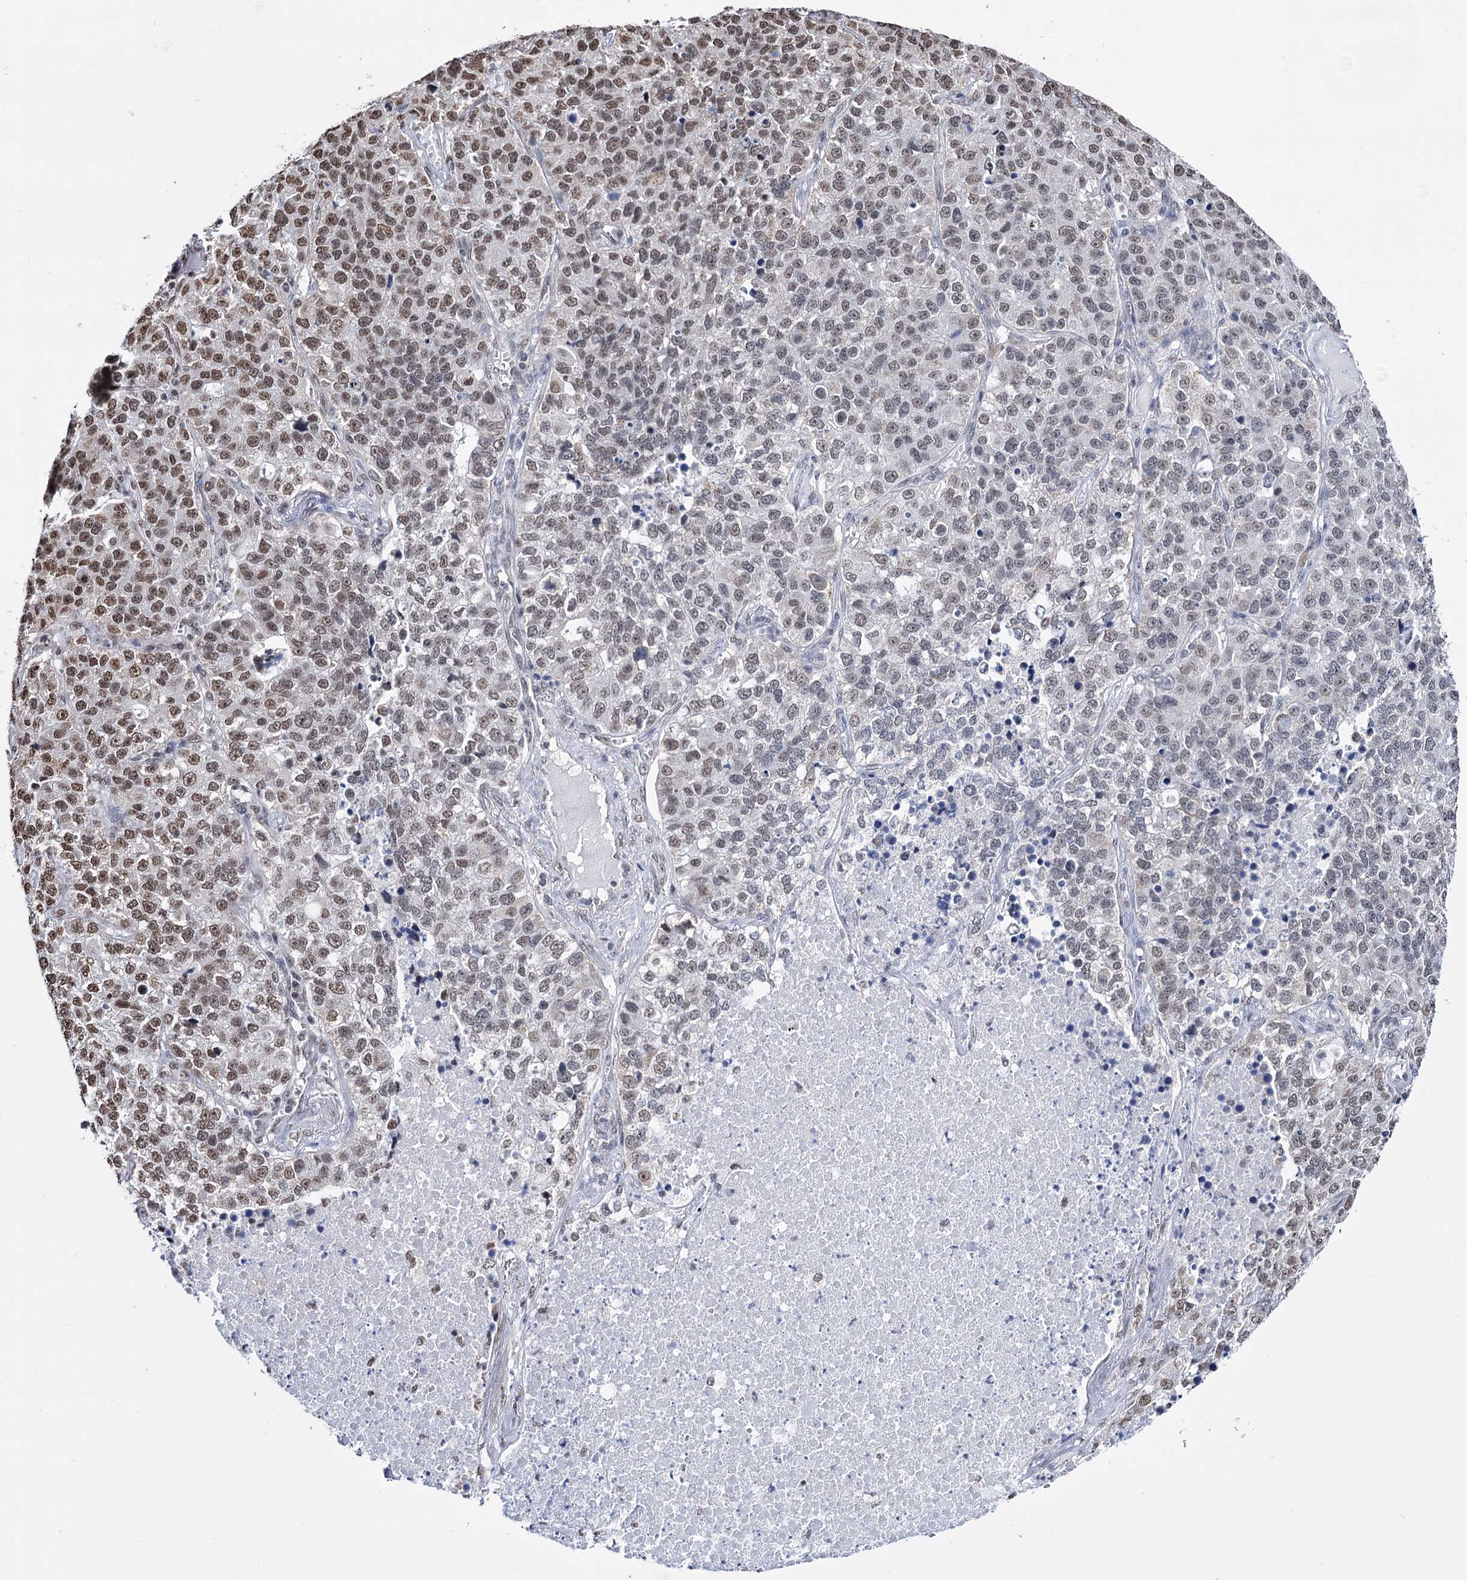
{"staining": {"intensity": "moderate", "quantity": "25%-75%", "location": "nuclear"}, "tissue": "lung cancer", "cell_type": "Tumor cells", "image_type": "cancer", "snomed": [{"axis": "morphology", "description": "Adenocarcinoma, NOS"}, {"axis": "topography", "description": "Lung"}], "caption": "Human lung adenocarcinoma stained with a brown dye reveals moderate nuclear positive positivity in approximately 25%-75% of tumor cells.", "gene": "ABHD10", "patient": {"sex": "male", "age": 49}}